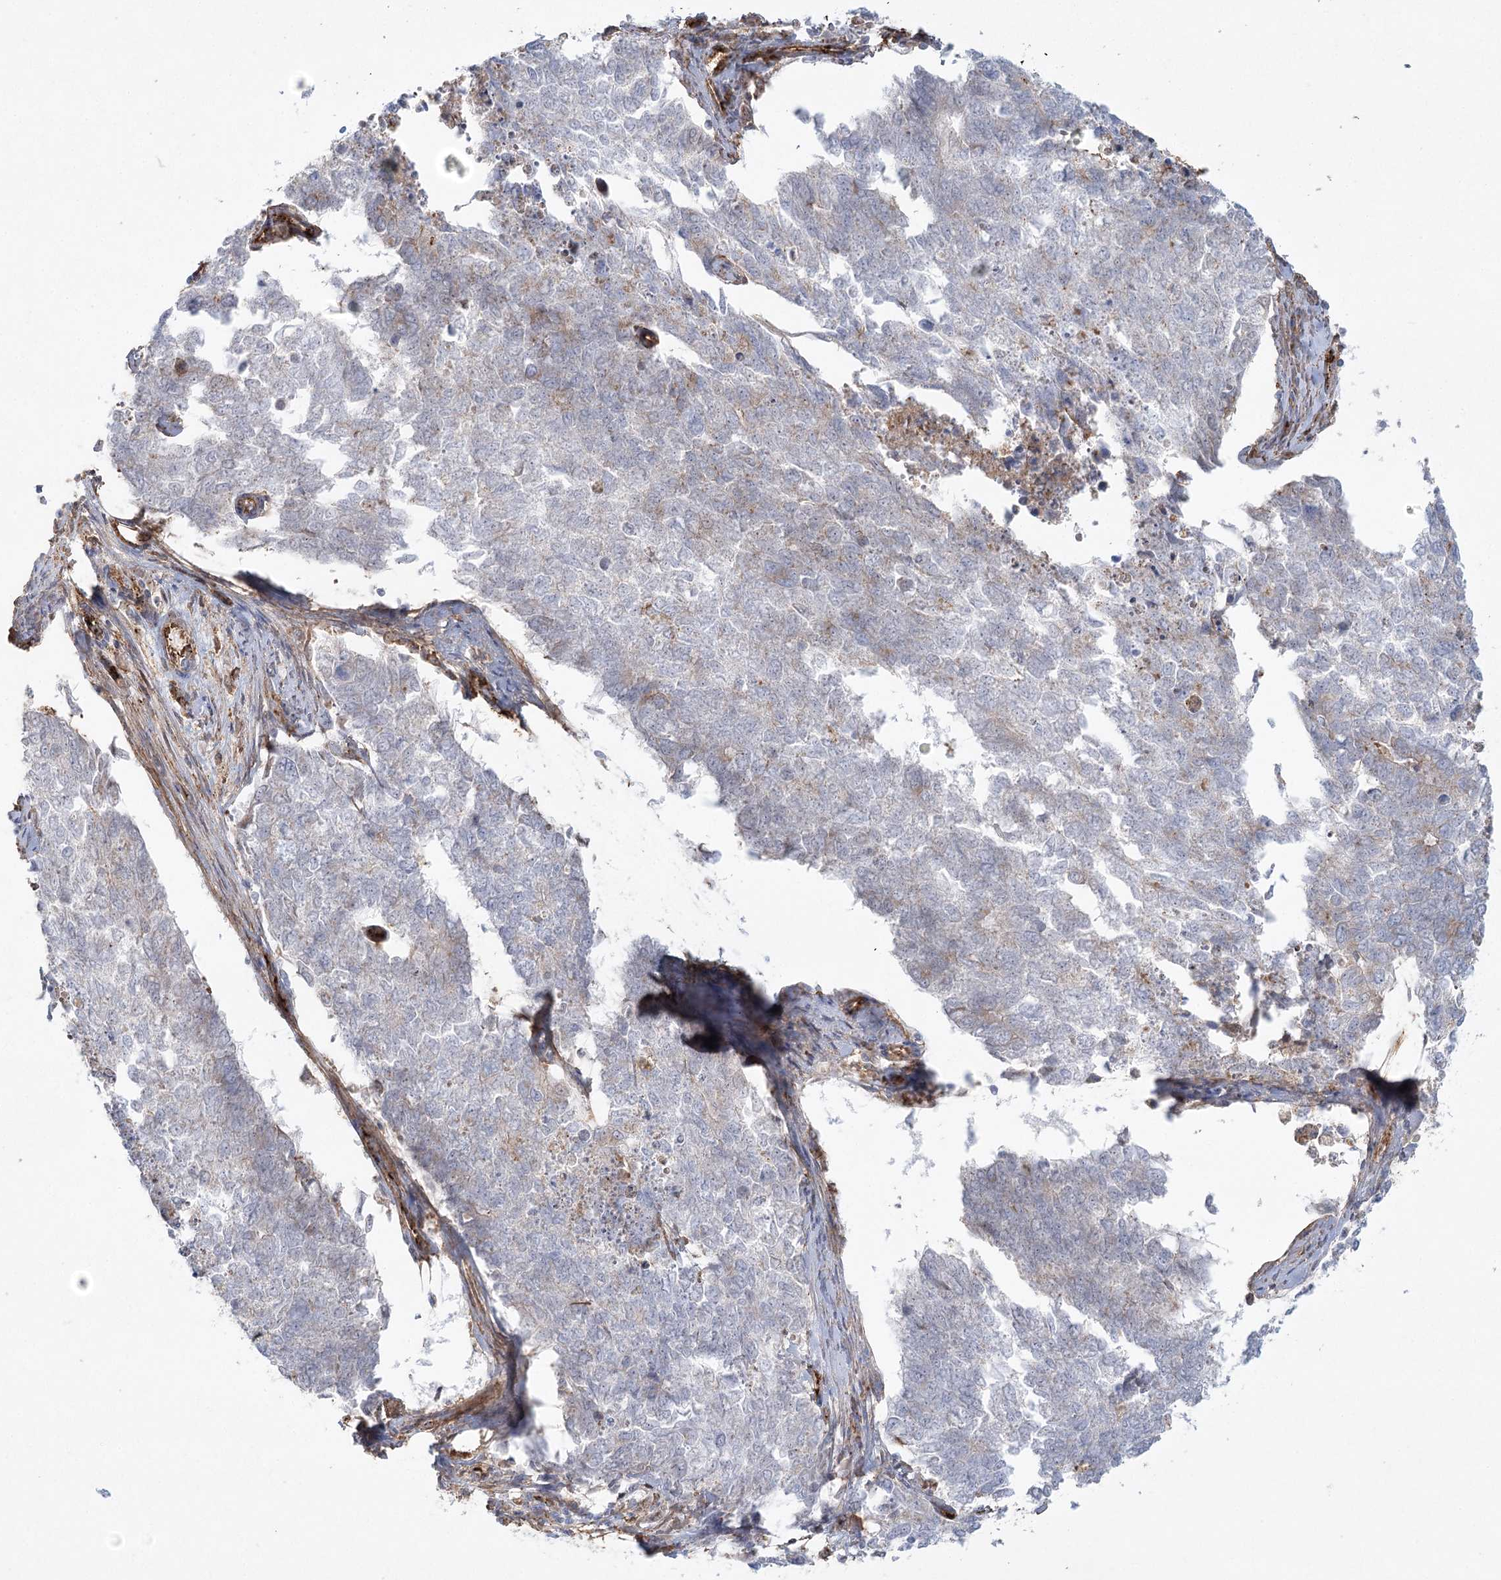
{"staining": {"intensity": "weak", "quantity": "<25%", "location": "cytoplasmic/membranous"}, "tissue": "cervical cancer", "cell_type": "Tumor cells", "image_type": "cancer", "snomed": [{"axis": "morphology", "description": "Squamous cell carcinoma, NOS"}, {"axis": "topography", "description": "Cervix"}], "caption": "Cervical cancer was stained to show a protein in brown. There is no significant staining in tumor cells. The staining was performed using DAB (3,3'-diaminobenzidine) to visualize the protein expression in brown, while the nuclei were stained in blue with hematoxylin (Magnification: 20x).", "gene": "KBTBD4", "patient": {"sex": "female", "age": 63}}